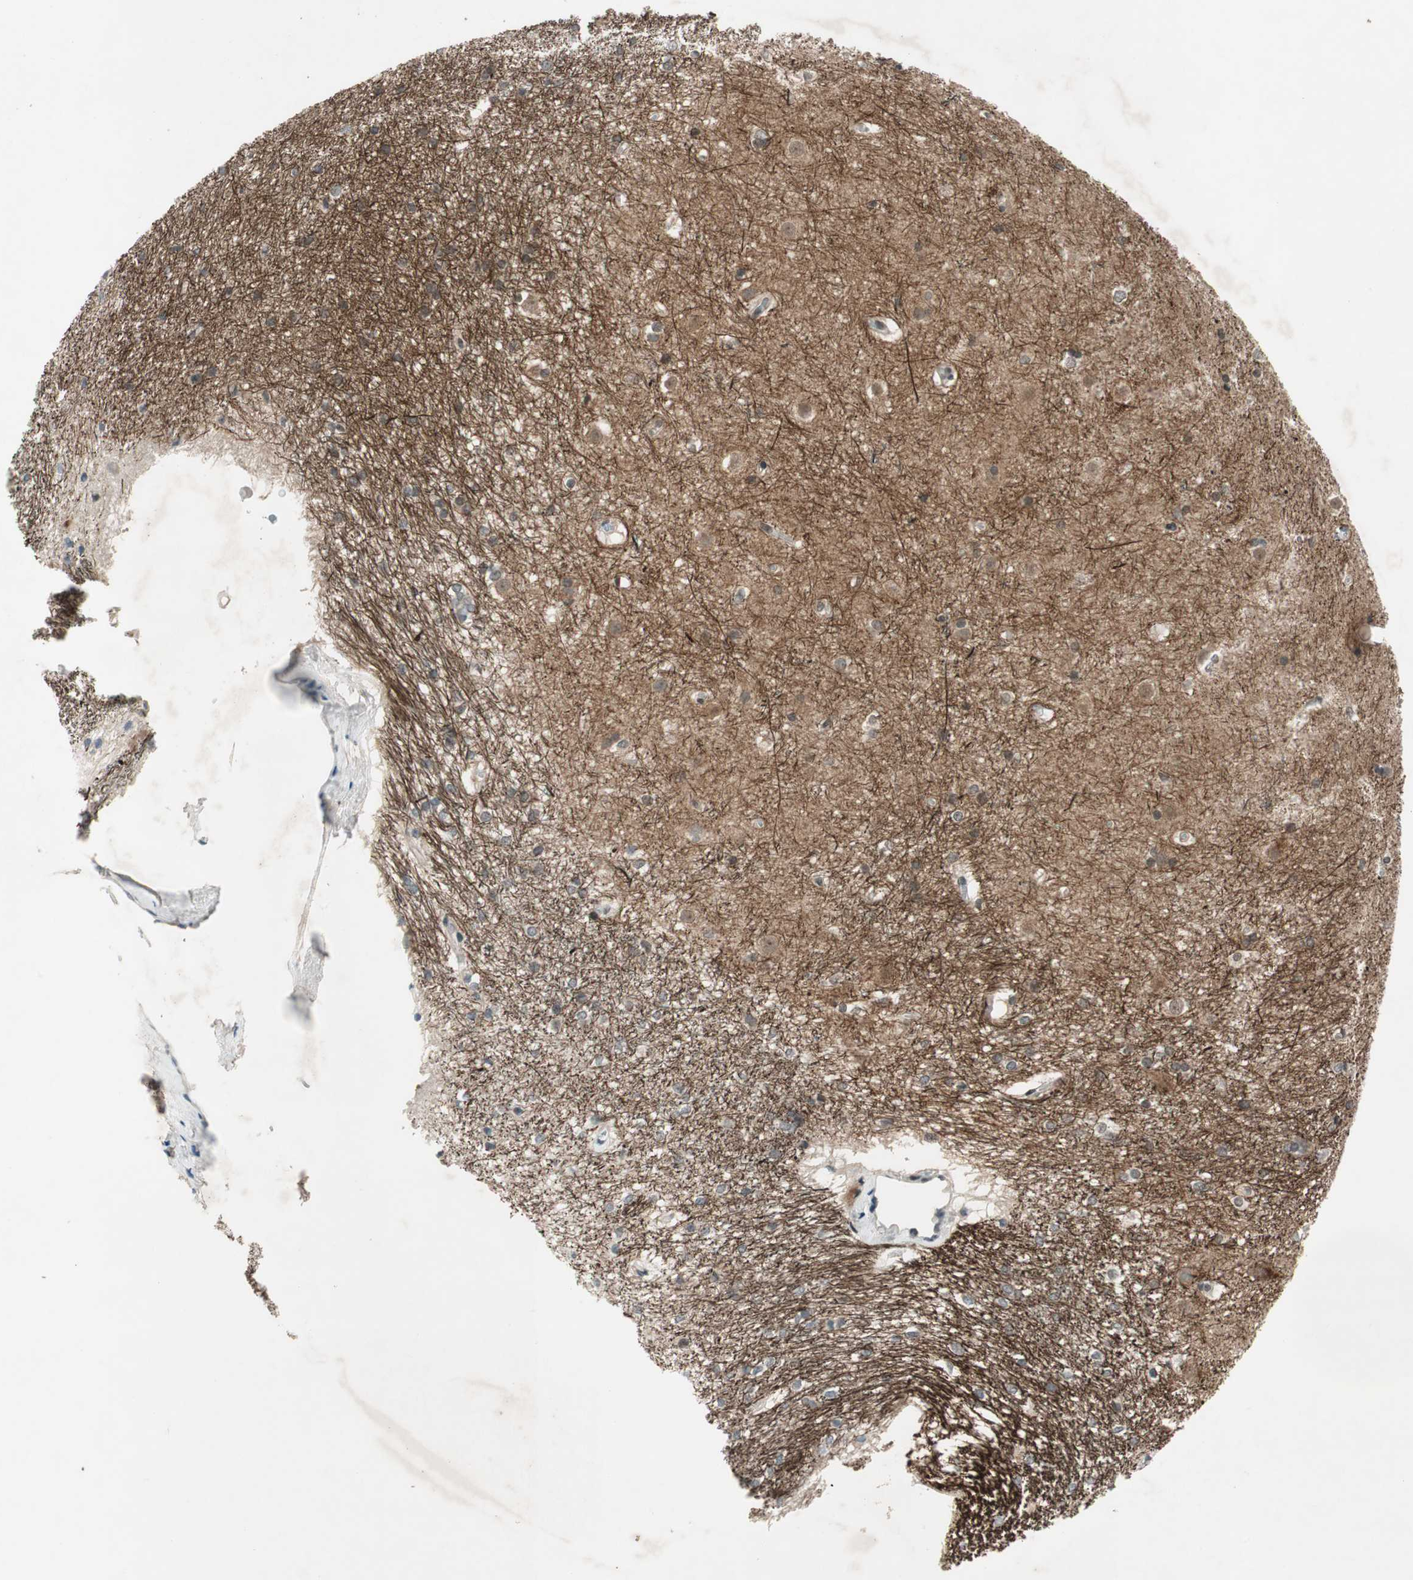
{"staining": {"intensity": "strong", "quantity": "25%-75%", "location": "cytoplasmic/membranous,nuclear"}, "tissue": "caudate", "cell_type": "Glial cells", "image_type": "normal", "snomed": [{"axis": "morphology", "description": "Normal tissue, NOS"}, {"axis": "topography", "description": "Lateral ventricle wall"}], "caption": "Approximately 25%-75% of glial cells in benign caudate demonstrate strong cytoplasmic/membranous,nuclear protein positivity as visualized by brown immunohistochemical staining.", "gene": "PRRG4", "patient": {"sex": "female", "age": 19}}